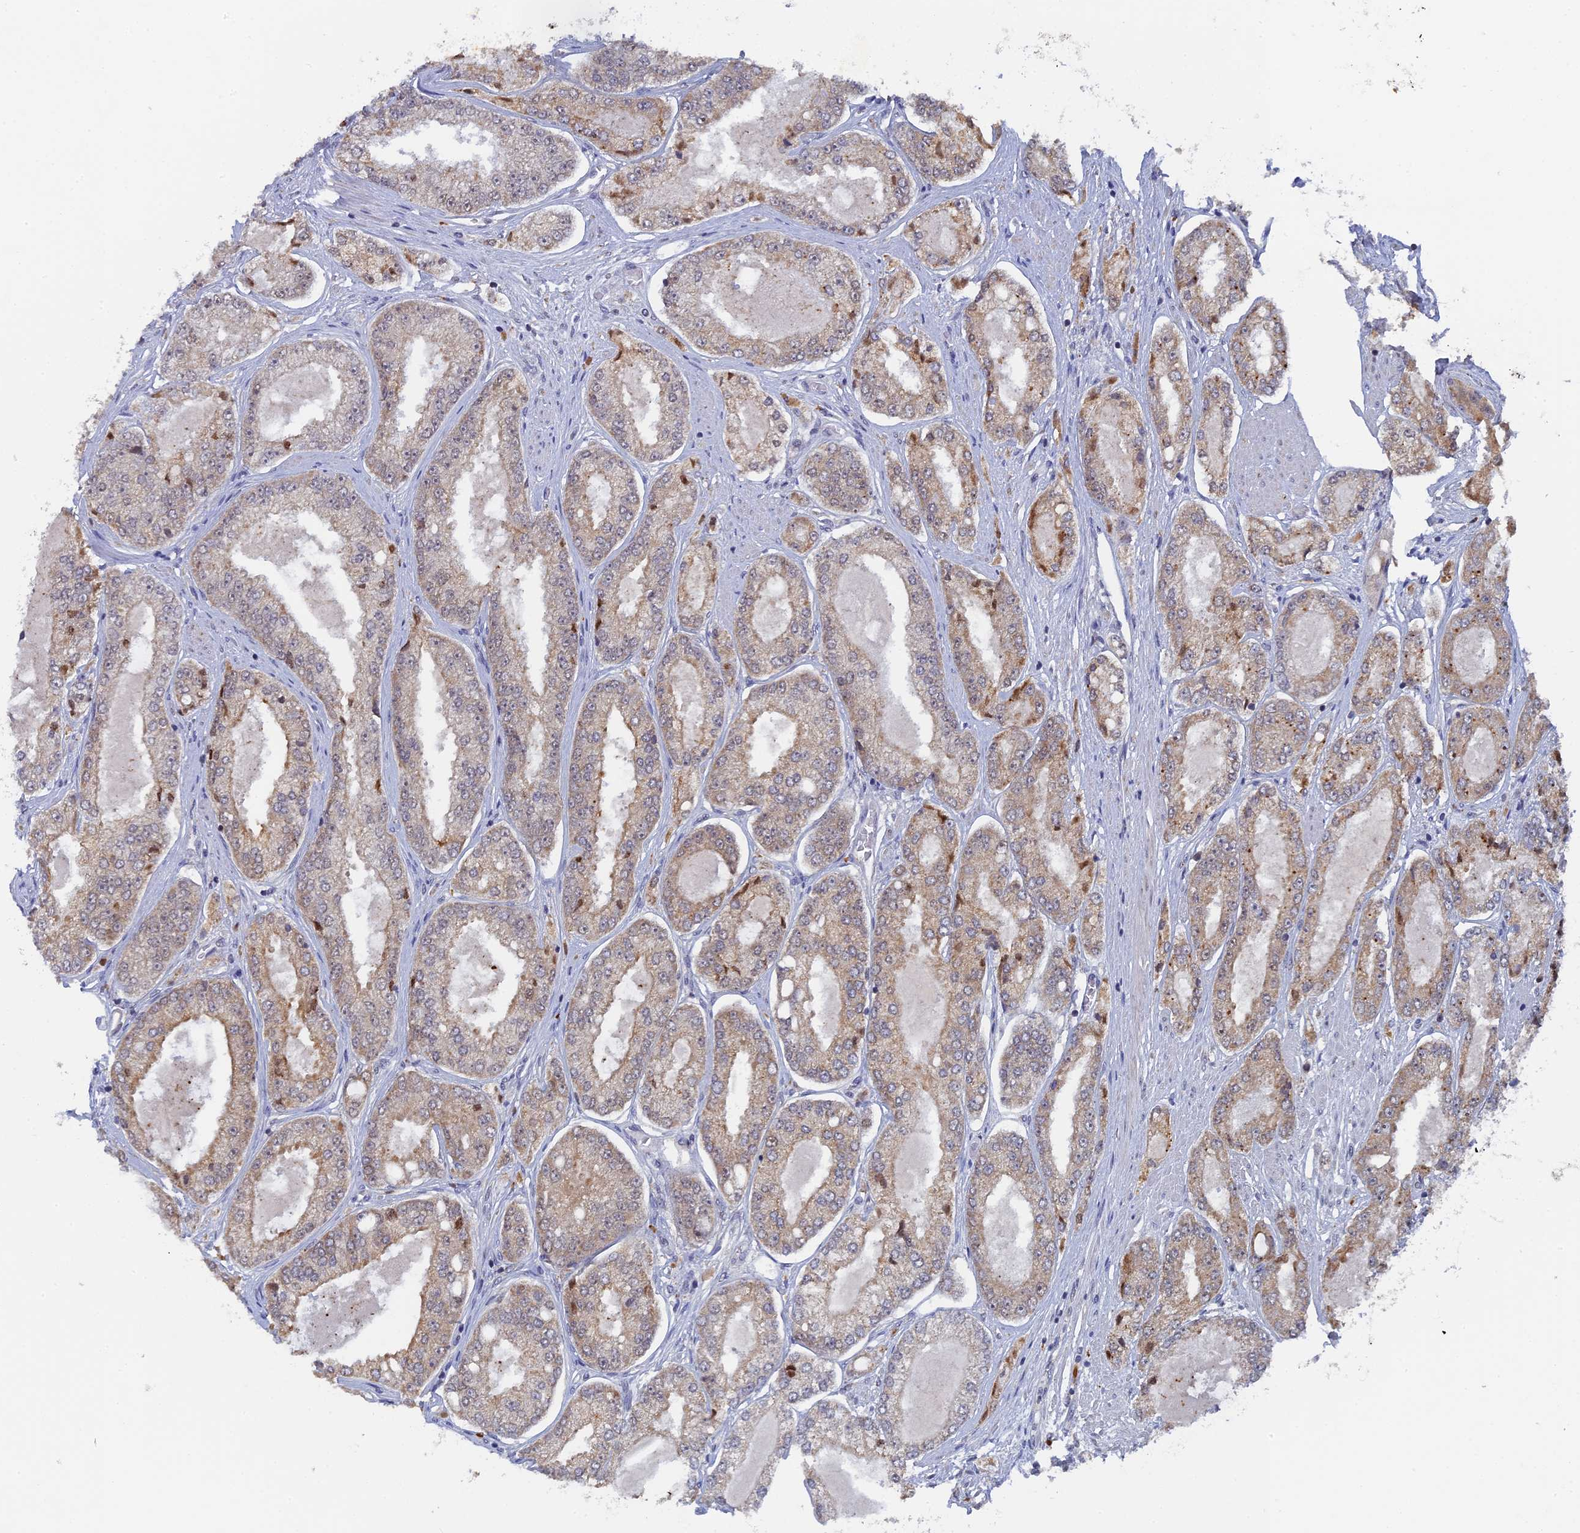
{"staining": {"intensity": "moderate", "quantity": "<25%", "location": "cytoplasmic/membranous"}, "tissue": "prostate cancer", "cell_type": "Tumor cells", "image_type": "cancer", "snomed": [{"axis": "morphology", "description": "Adenocarcinoma, High grade"}, {"axis": "topography", "description": "Prostate"}], "caption": "Immunohistochemical staining of prostate high-grade adenocarcinoma demonstrates low levels of moderate cytoplasmic/membranous staining in about <25% of tumor cells.", "gene": "MIGA2", "patient": {"sex": "male", "age": 71}}